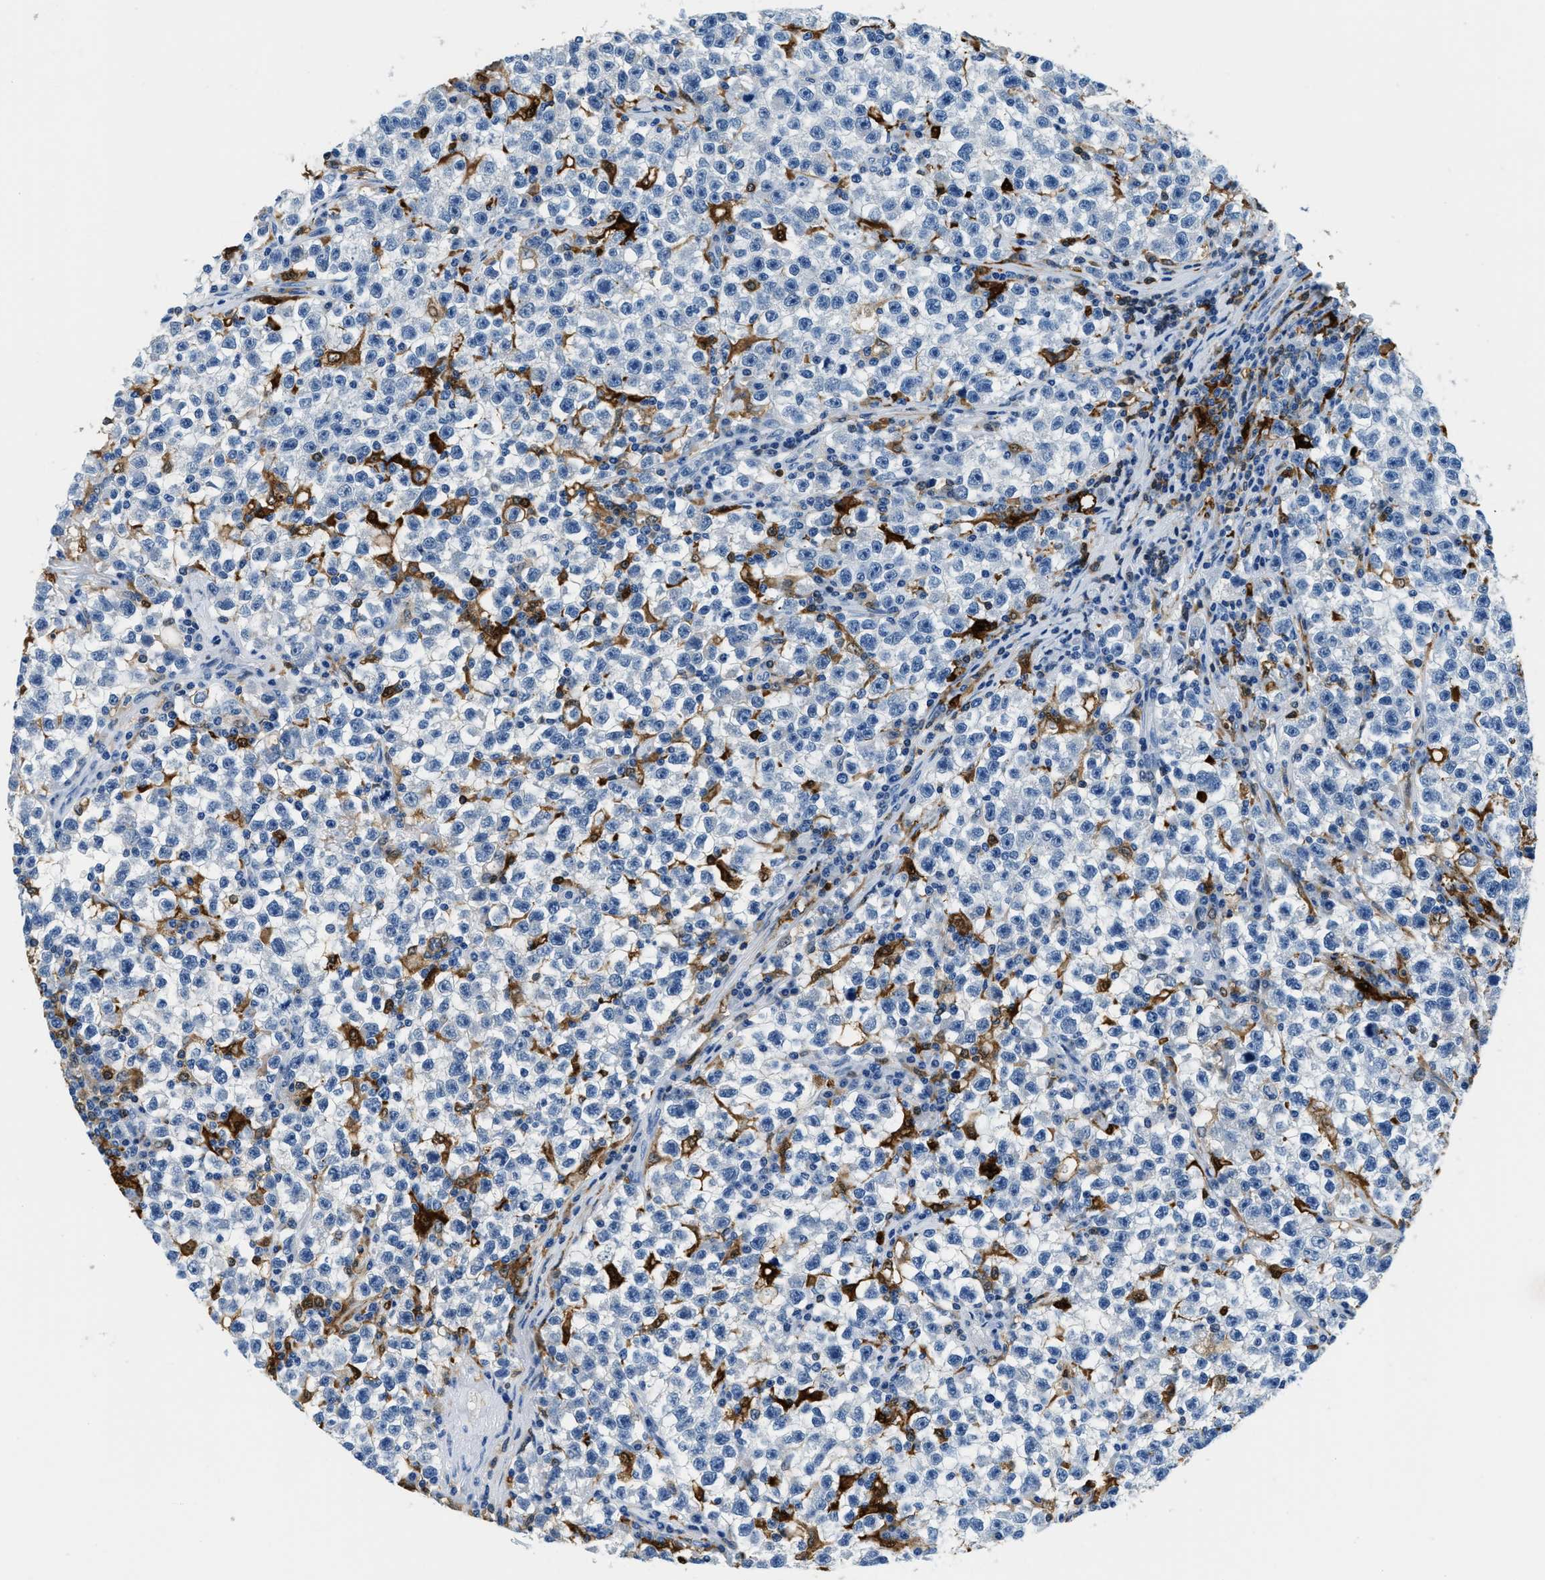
{"staining": {"intensity": "negative", "quantity": "none", "location": "none"}, "tissue": "testis cancer", "cell_type": "Tumor cells", "image_type": "cancer", "snomed": [{"axis": "morphology", "description": "Seminoma, NOS"}, {"axis": "topography", "description": "Testis"}], "caption": "This is an IHC photomicrograph of human seminoma (testis). There is no positivity in tumor cells.", "gene": "CAPG", "patient": {"sex": "male", "age": 22}}